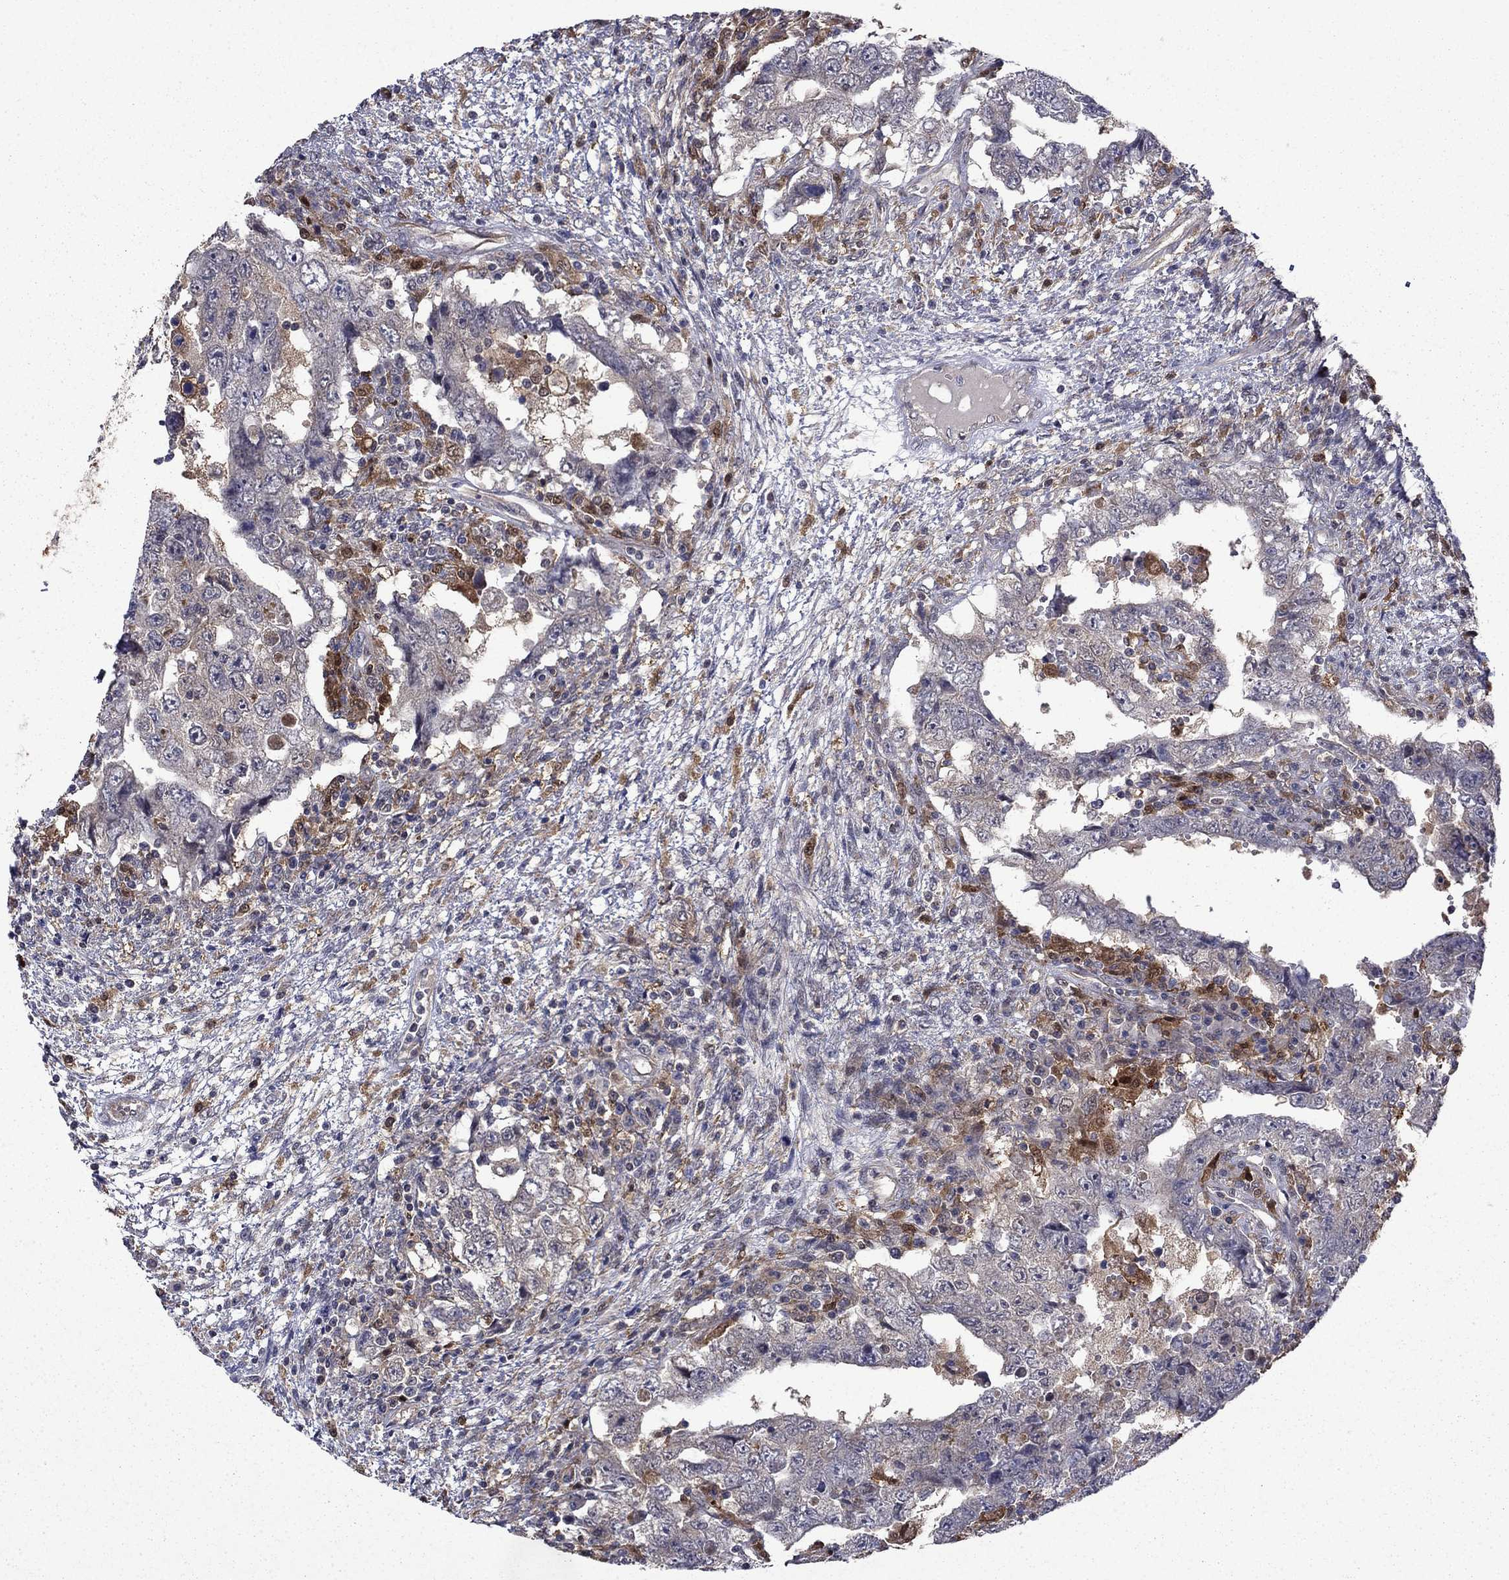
{"staining": {"intensity": "negative", "quantity": "none", "location": "none"}, "tissue": "testis cancer", "cell_type": "Tumor cells", "image_type": "cancer", "snomed": [{"axis": "morphology", "description": "Carcinoma, Embryonal, NOS"}, {"axis": "topography", "description": "Testis"}], "caption": "Immunohistochemical staining of human testis cancer displays no significant expression in tumor cells.", "gene": "TPMT", "patient": {"sex": "male", "age": 26}}